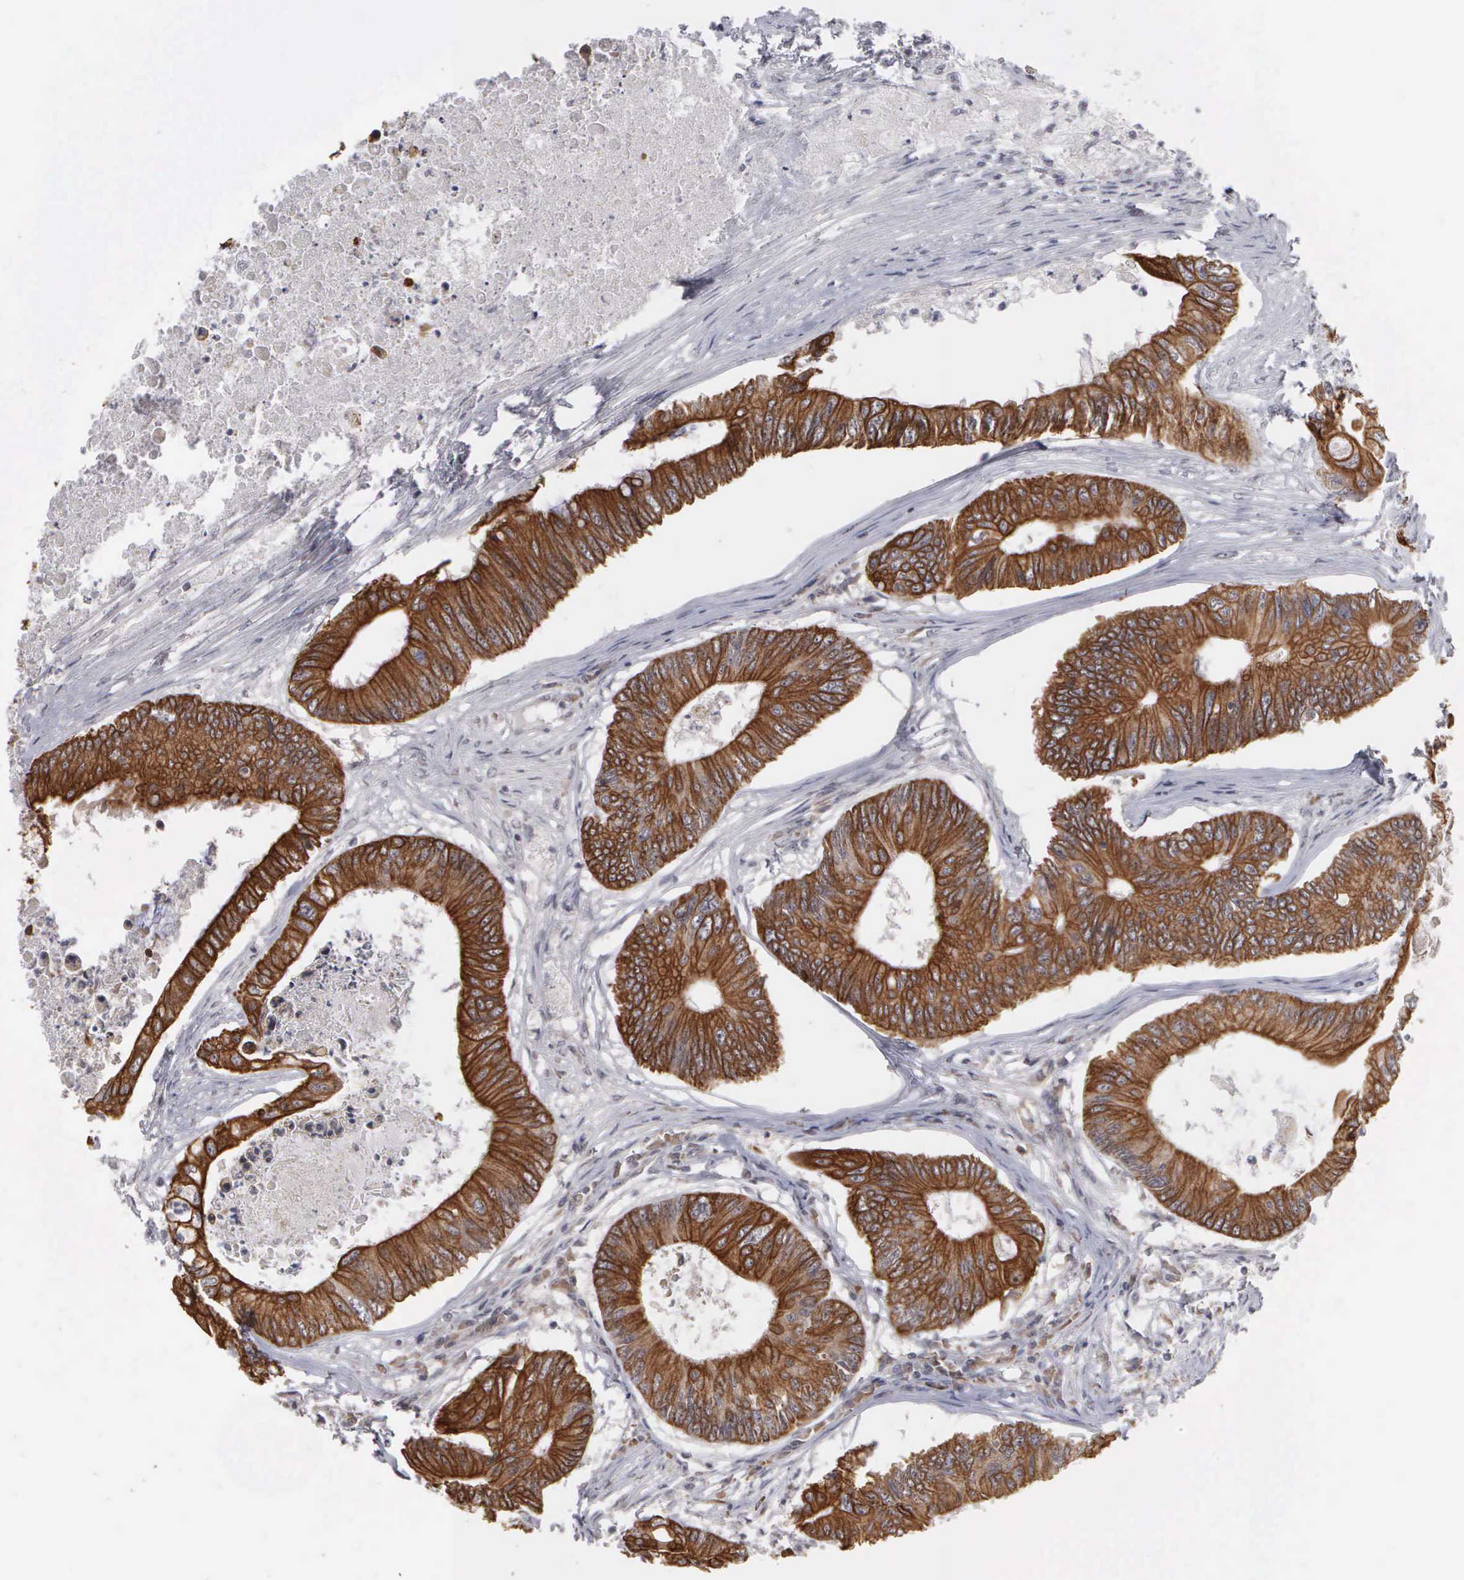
{"staining": {"intensity": "moderate", "quantity": ">75%", "location": "cytoplasmic/membranous"}, "tissue": "colorectal cancer", "cell_type": "Tumor cells", "image_type": "cancer", "snomed": [{"axis": "morphology", "description": "Adenocarcinoma, NOS"}, {"axis": "topography", "description": "Colon"}], "caption": "A medium amount of moderate cytoplasmic/membranous expression is seen in approximately >75% of tumor cells in colorectal cancer (adenocarcinoma) tissue.", "gene": "WDR89", "patient": {"sex": "male", "age": 65}}